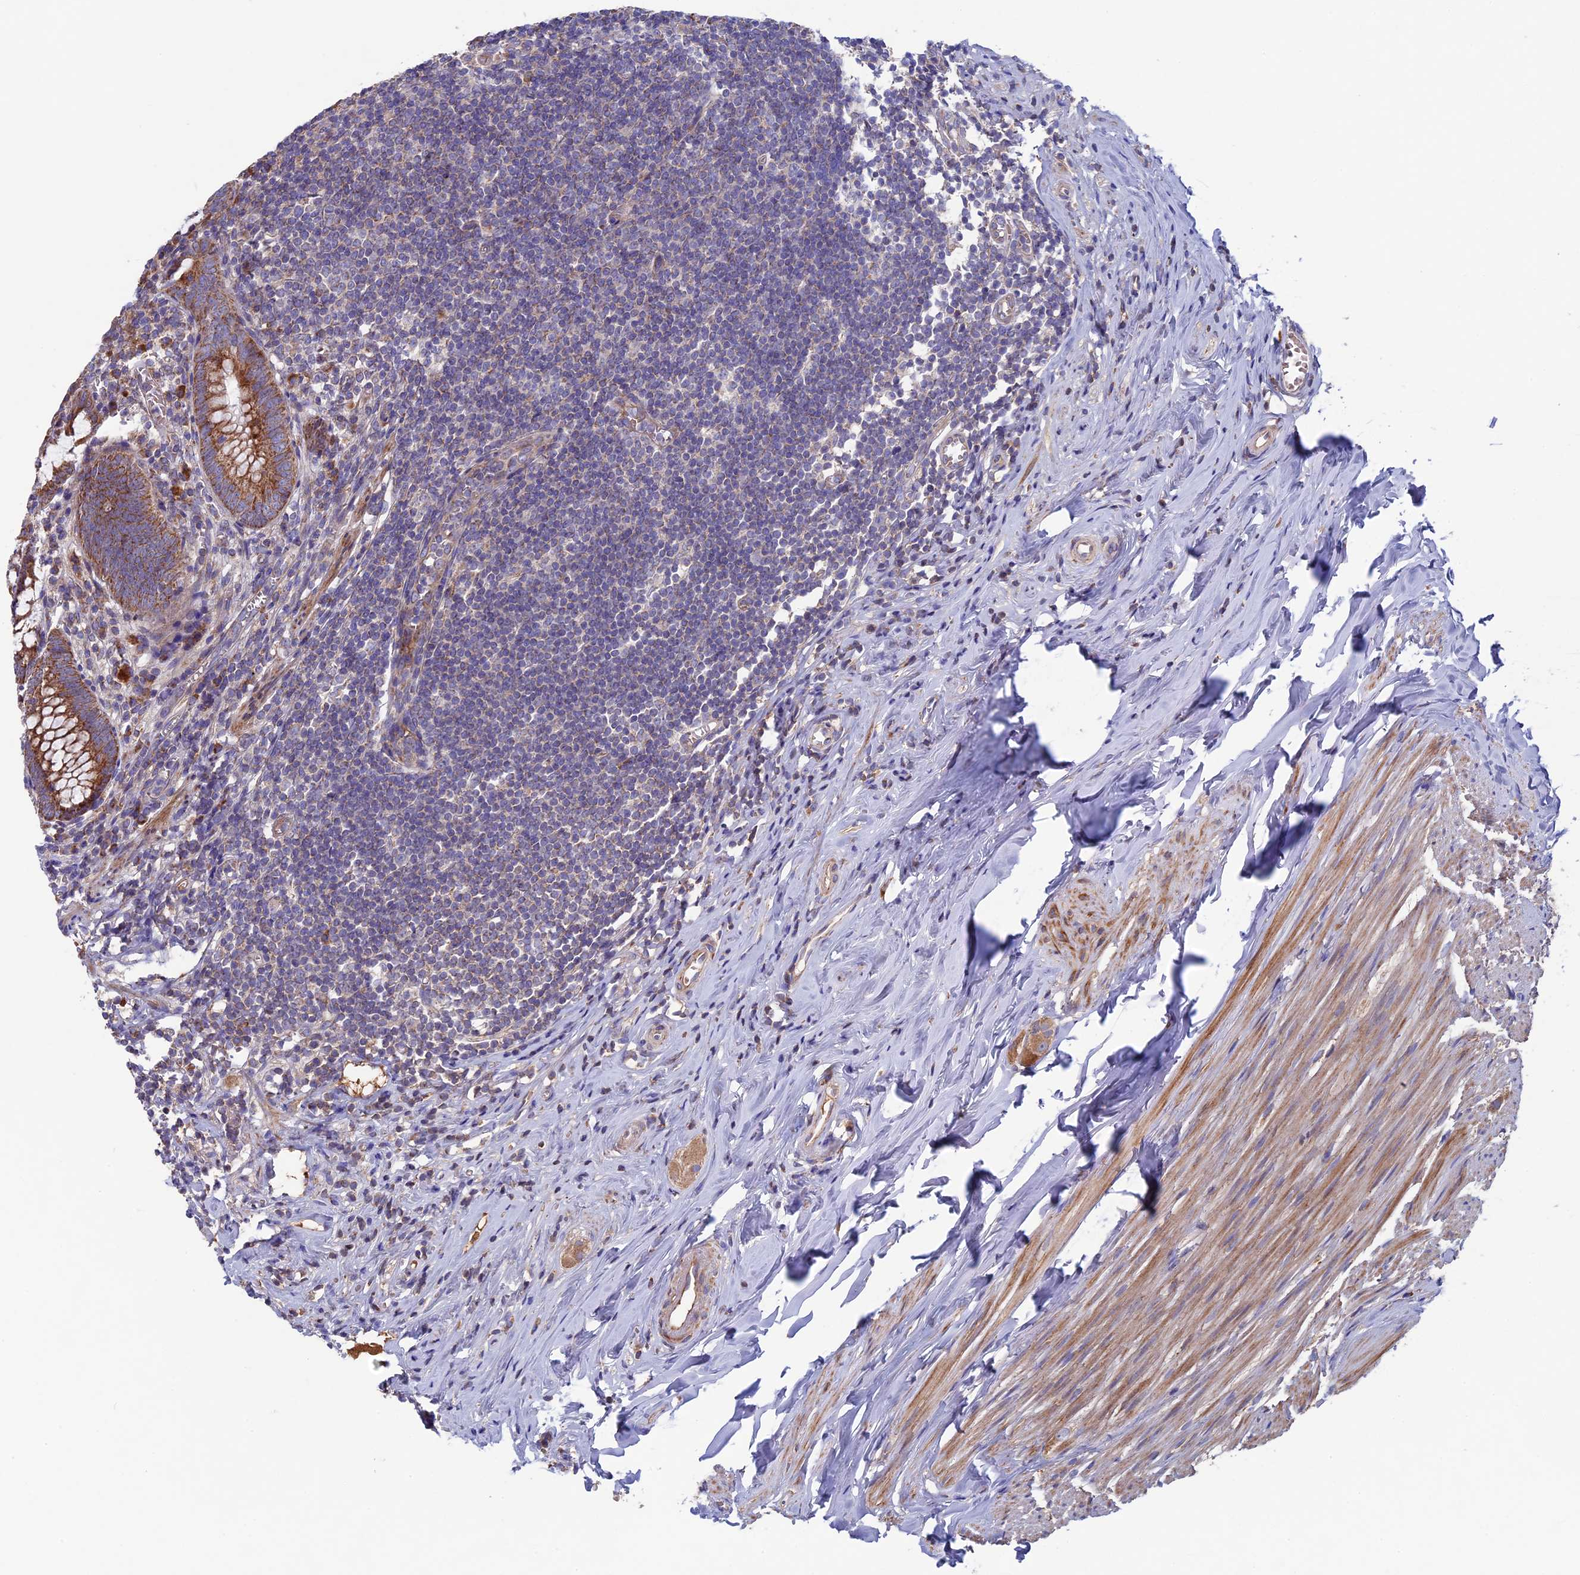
{"staining": {"intensity": "strong", "quantity": ">75%", "location": "cytoplasmic/membranous"}, "tissue": "appendix", "cell_type": "Glandular cells", "image_type": "normal", "snomed": [{"axis": "morphology", "description": "Normal tissue, NOS"}, {"axis": "topography", "description": "Appendix"}], "caption": "This micrograph exhibits immunohistochemistry staining of benign human appendix, with high strong cytoplasmic/membranous staining in approximately >75% of glandular cells.", "gene": "SLC15A5", "patient": {"sex": "female", "age": 51}}